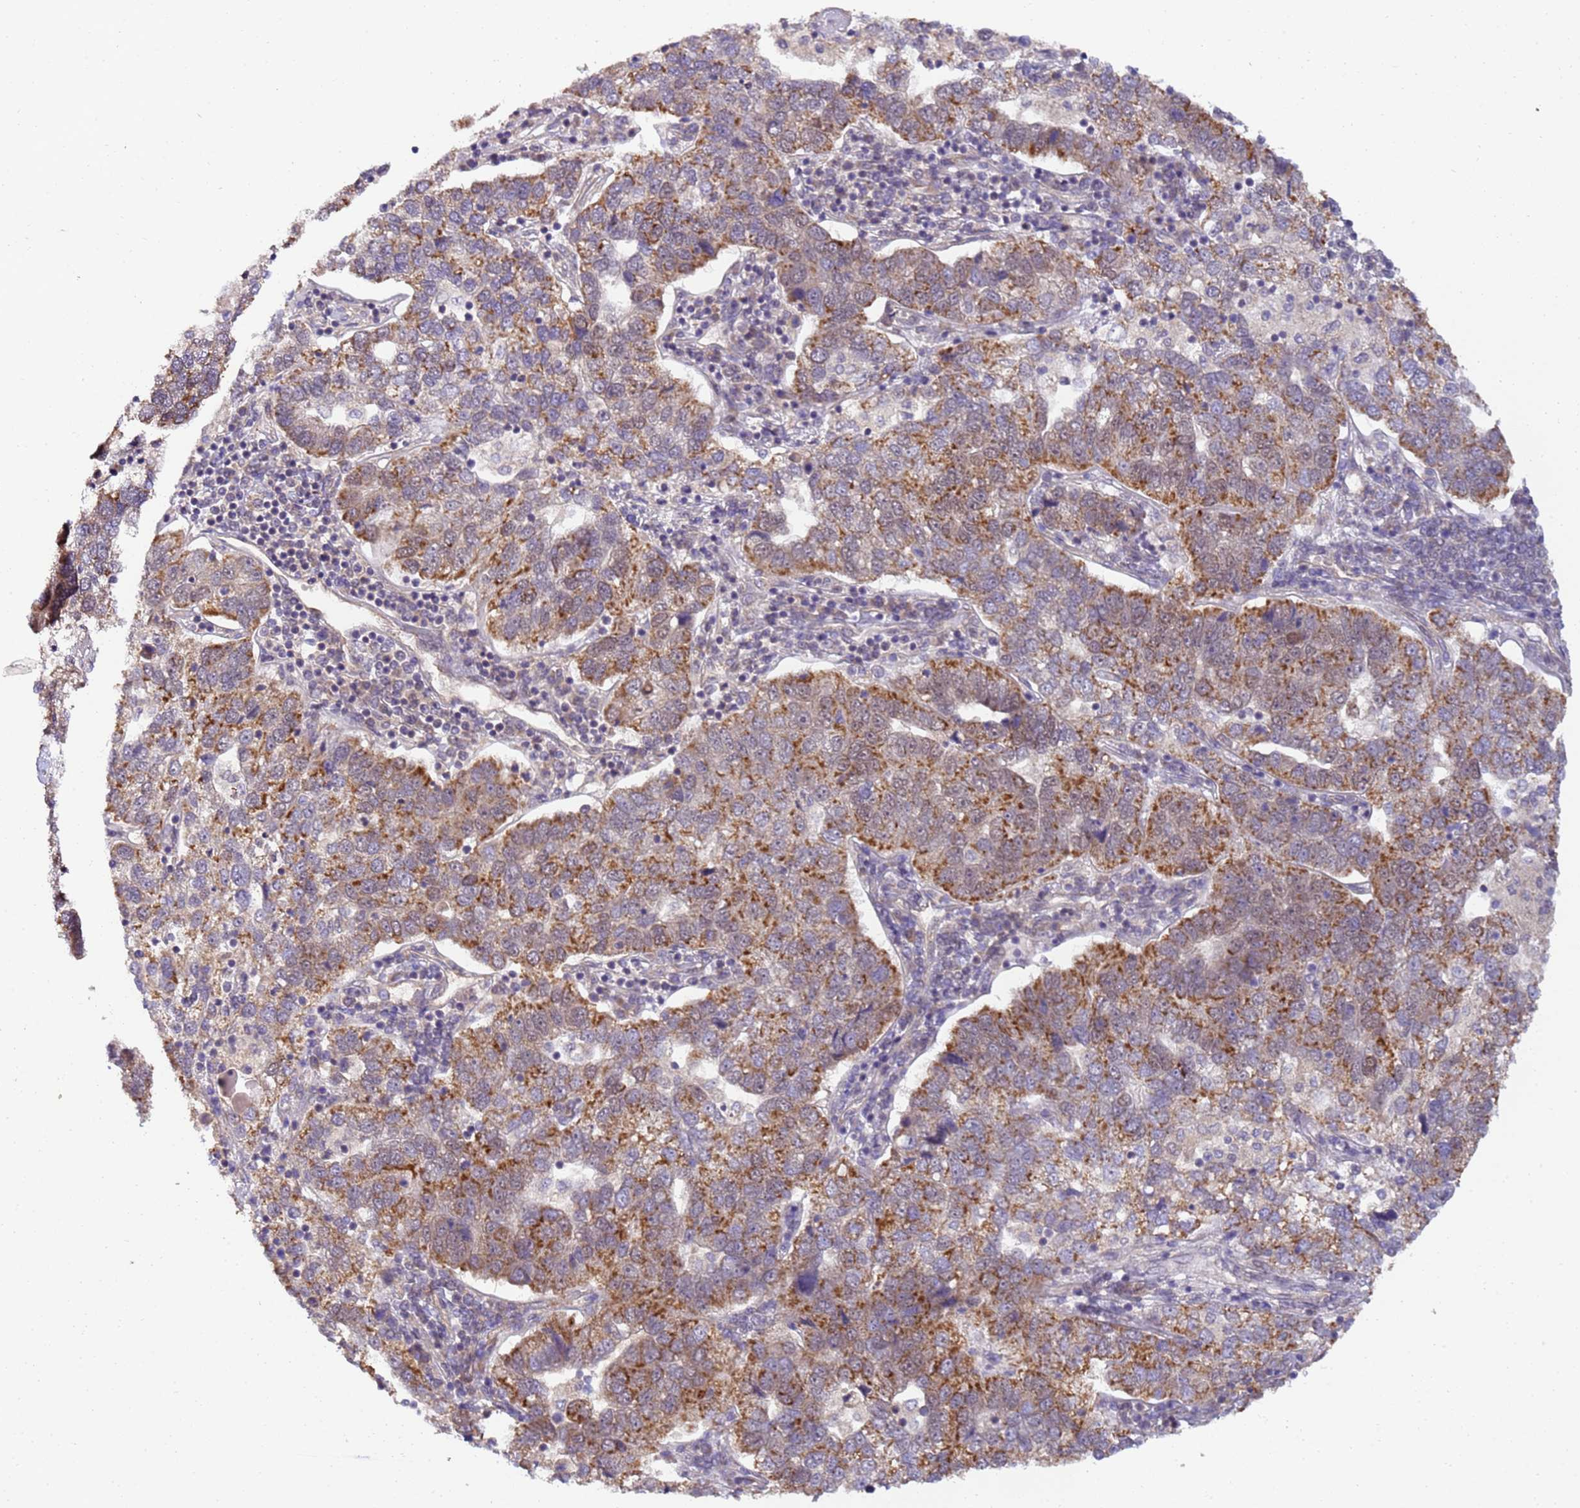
{"staining": {"intensity": "moderate", "quantity": ">75%", "location": "cytoplasmic/membranous"}, "tissue": "pancreatic cancer", "cell_type": "Tumor cells", "image_type": "cancer", "snomed": [{"axis": "morphology", "description": "Adenocarcinoma, NOS"}, {"axis": "topography", "description": "Pancreas"}], "caption": "Moderate cytoplasmic/membranous staining is present in about >75% of tumor cells in adenocarcinoma (pancreatic).", "gene": "RAPGEF3", "patient": {"sex": "female", "age": 61}}